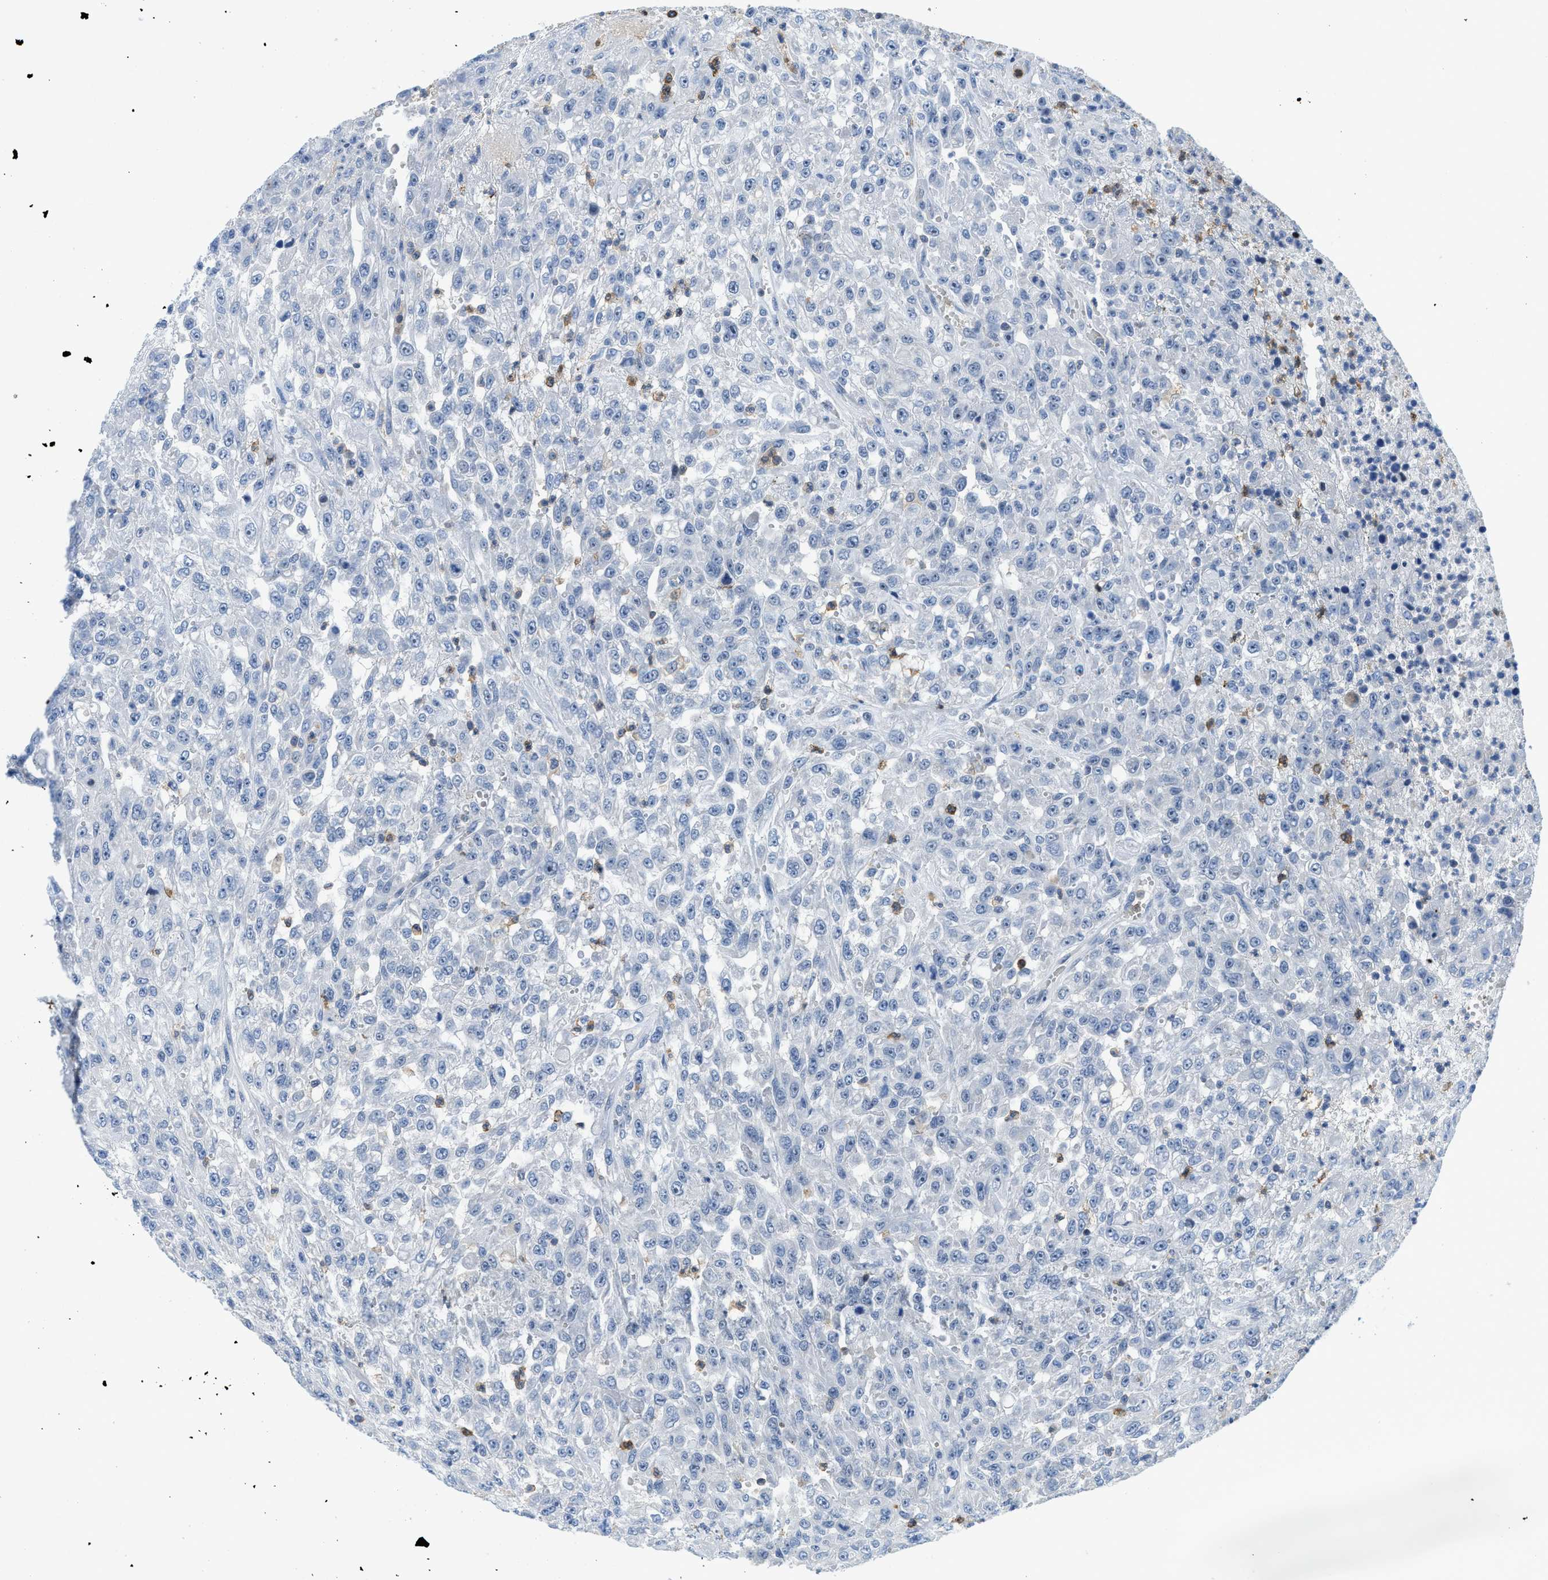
{"staining": {"intensity": "negative", "quantity": "none", "location": "none"}, "tissue": "urothelial cancer", "cell_type": "Tumor cells", "image_type": "cancer", "snomed": [{"axis": "morphology", "description": "Urothelial carcinoma, High grade"}, {"axis": "topography", "description": "Urinary bladder"}], "caption": "Immunohistochemistry (IHC) of urothelial cancer exhibits no expression in tumor cells. The staining is performed using DAB (3,3'-diaminobenzidine) brown chromogen with nuclei counter-stained in using hematoxylin.", "gene": "FAM151A", "patient": {"sex": "male", "age": 46}}